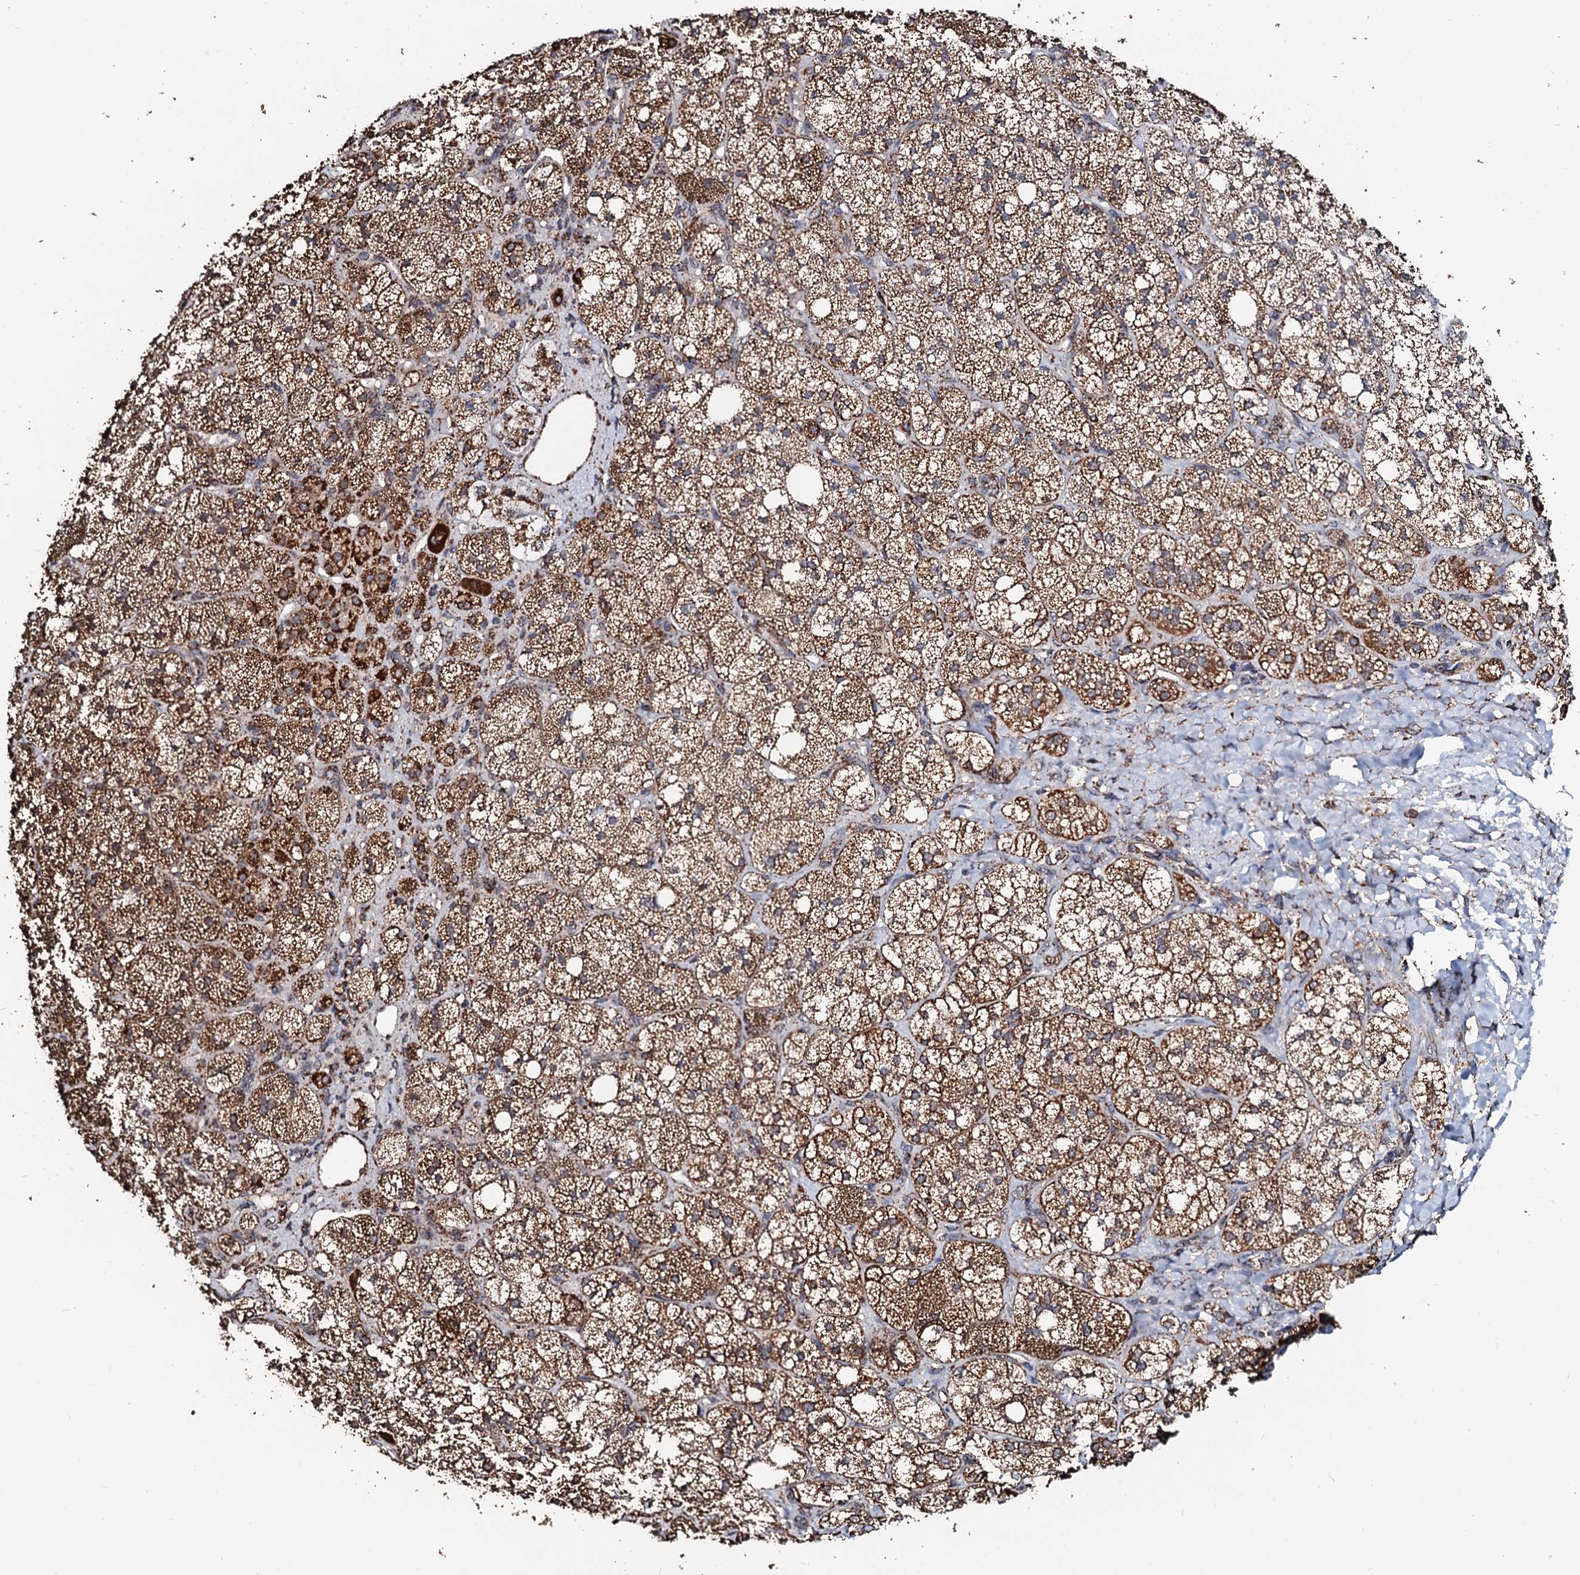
{"staining": {"intensity": "strong", "quantity": ">75%", "location": "cytoplasmic/membranous"}, "tissue": "adrenal gland", "cell_type": "Glandular cells", "image_type": "normal", "snomed": [{"axis": "morphology", "description": "Normal tissue, NOS"}, {"axis": "topography", "description": "Adrenal gland"}], "caption": "This micrograph displays immunohistochemistry (IHC) staining of benign human adrenal gland, with high strong cytoplasmic/membranous staining in approximately >75% of glandular cells.", "gene": "SECISBP2L", "patient": {"sex": "male", "age": 61}}